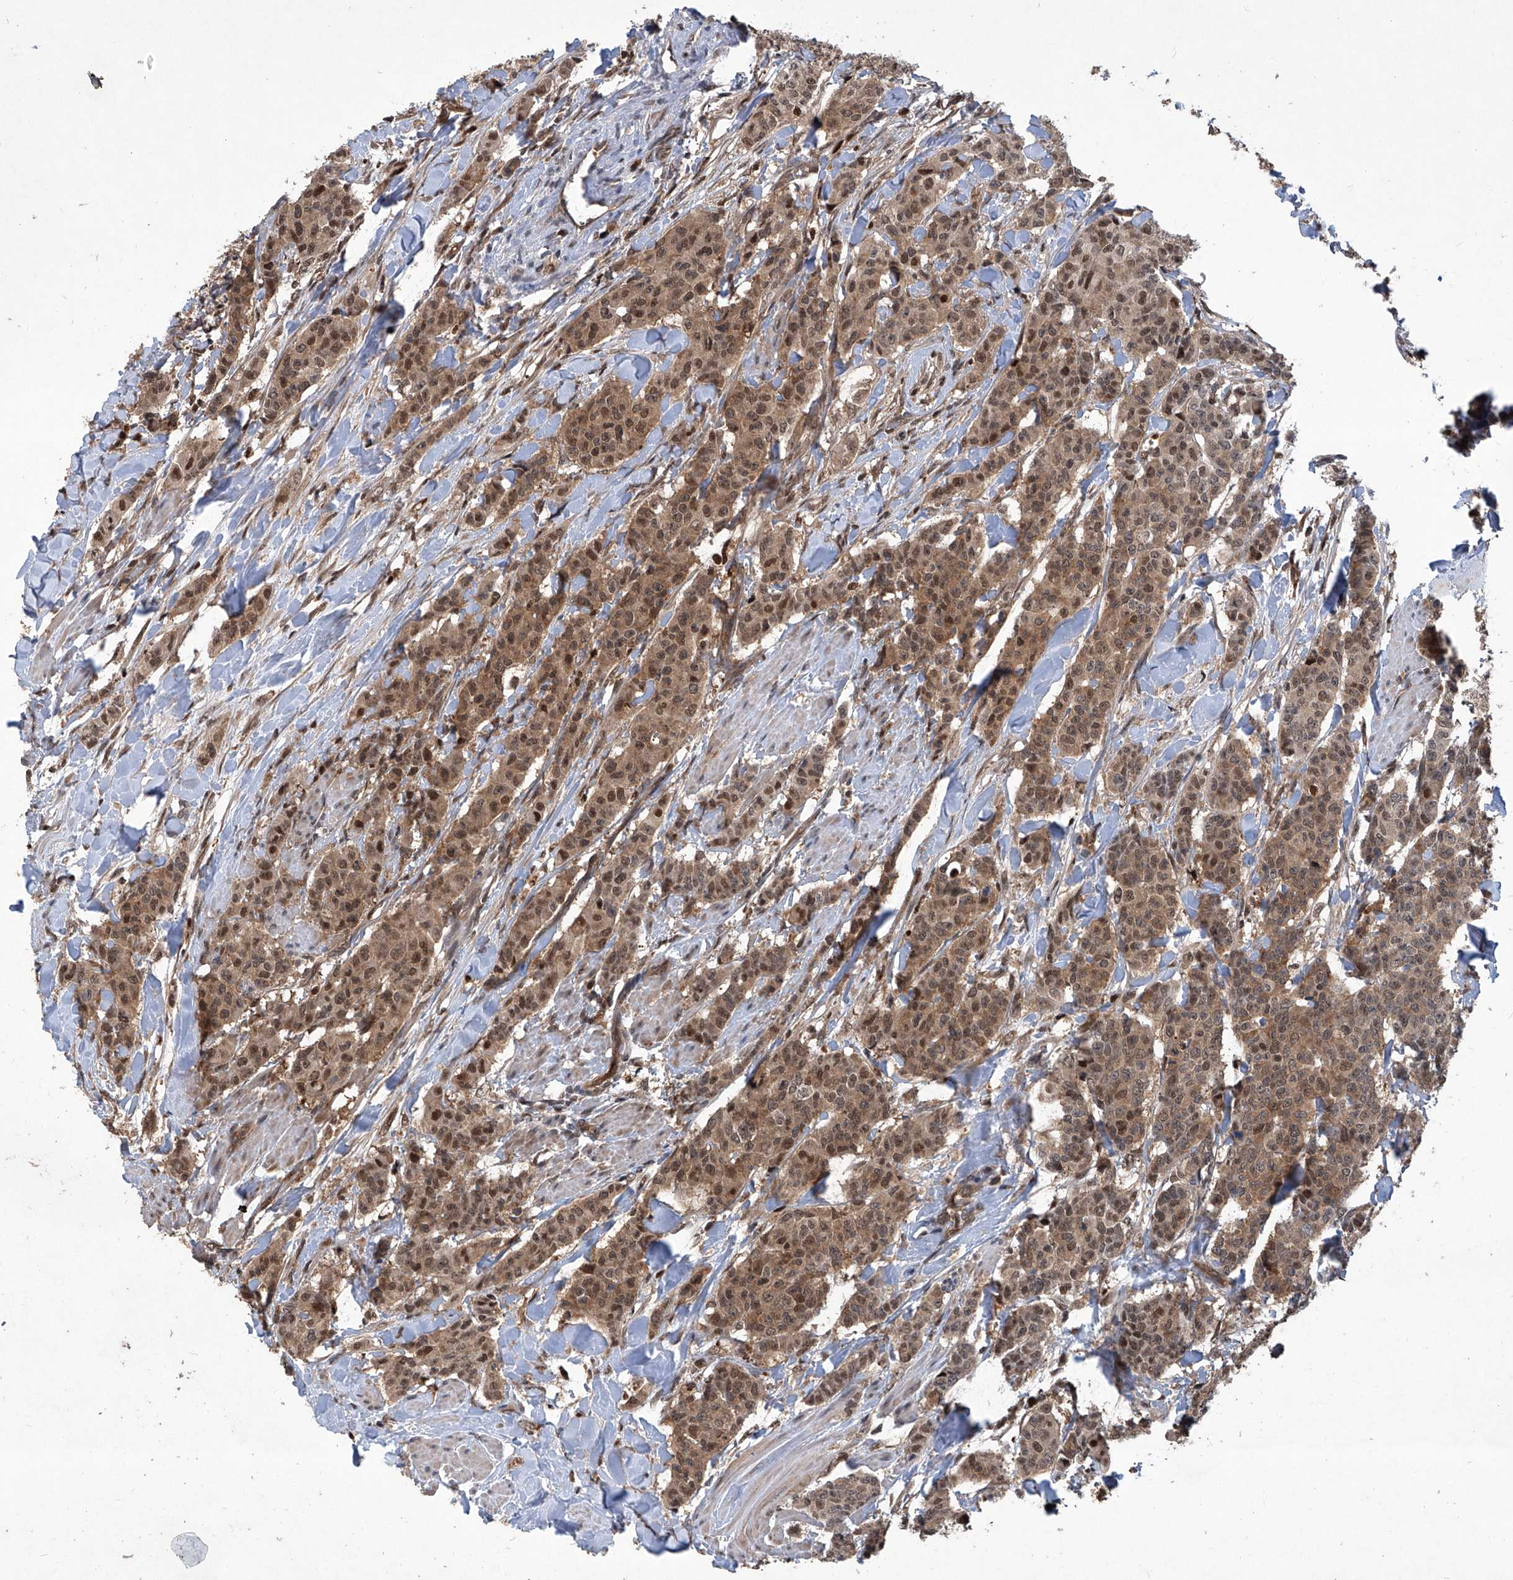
{"staining": {"intensity": "moderate", "quantity": ">75%", "location": "cytoplasmic/membranous,nuclear"}, "tissue": "breast cancer", "cell_type": "Tumor cells", "image_type": "cancer", "snomed": [{"axis": "morphology", "description": "Duct carcinoma"}, {"axis": "topography", "description": "Breast"}], "caption": "Protein staining displays moderate cytoplasmic/membranous and nuclear positivity in approximately >75% of tumor cells in invasive ductal carcinoma (breast).", "gene": "PSMB1", "patient": {"sex": "female", "age": 40}}